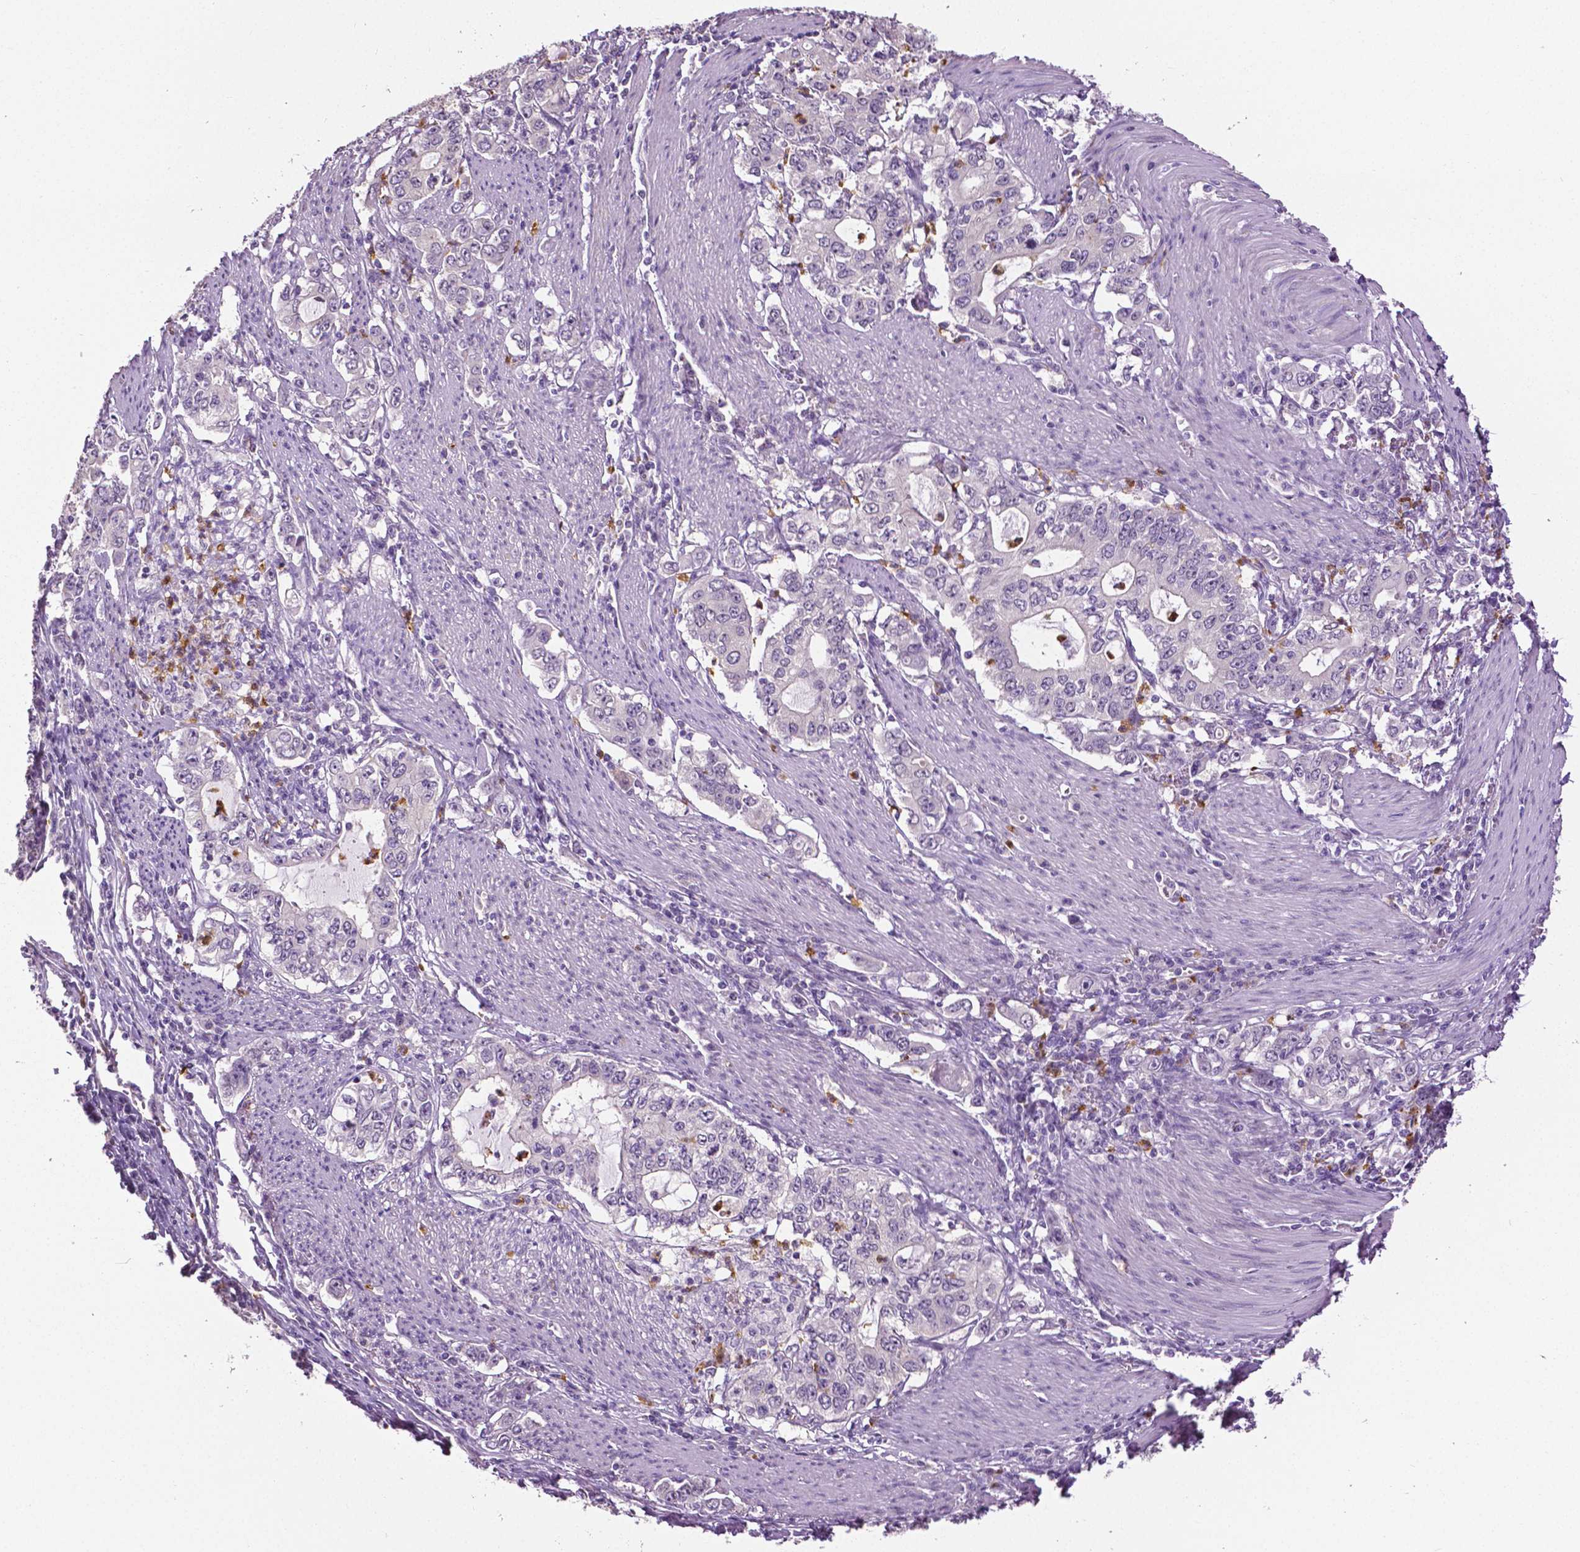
{"staining": {"intensity": "negative", "quantity": "none", "location": "none"}, "tissue": "stomach cancer", "cell_type": "Tumor cells", "image_type": "cancer", "snomed": [{"axis": "morphology", "description": "Adenocarcinoma, NOS"}, {"axis": "topography", "description": "Stomach, lower"}], "caption": "An image of human stomach cancer is negative for staining in tumor cells.", "gene": "PTPN5", "patient": {"sex": "female", "age": 72}}